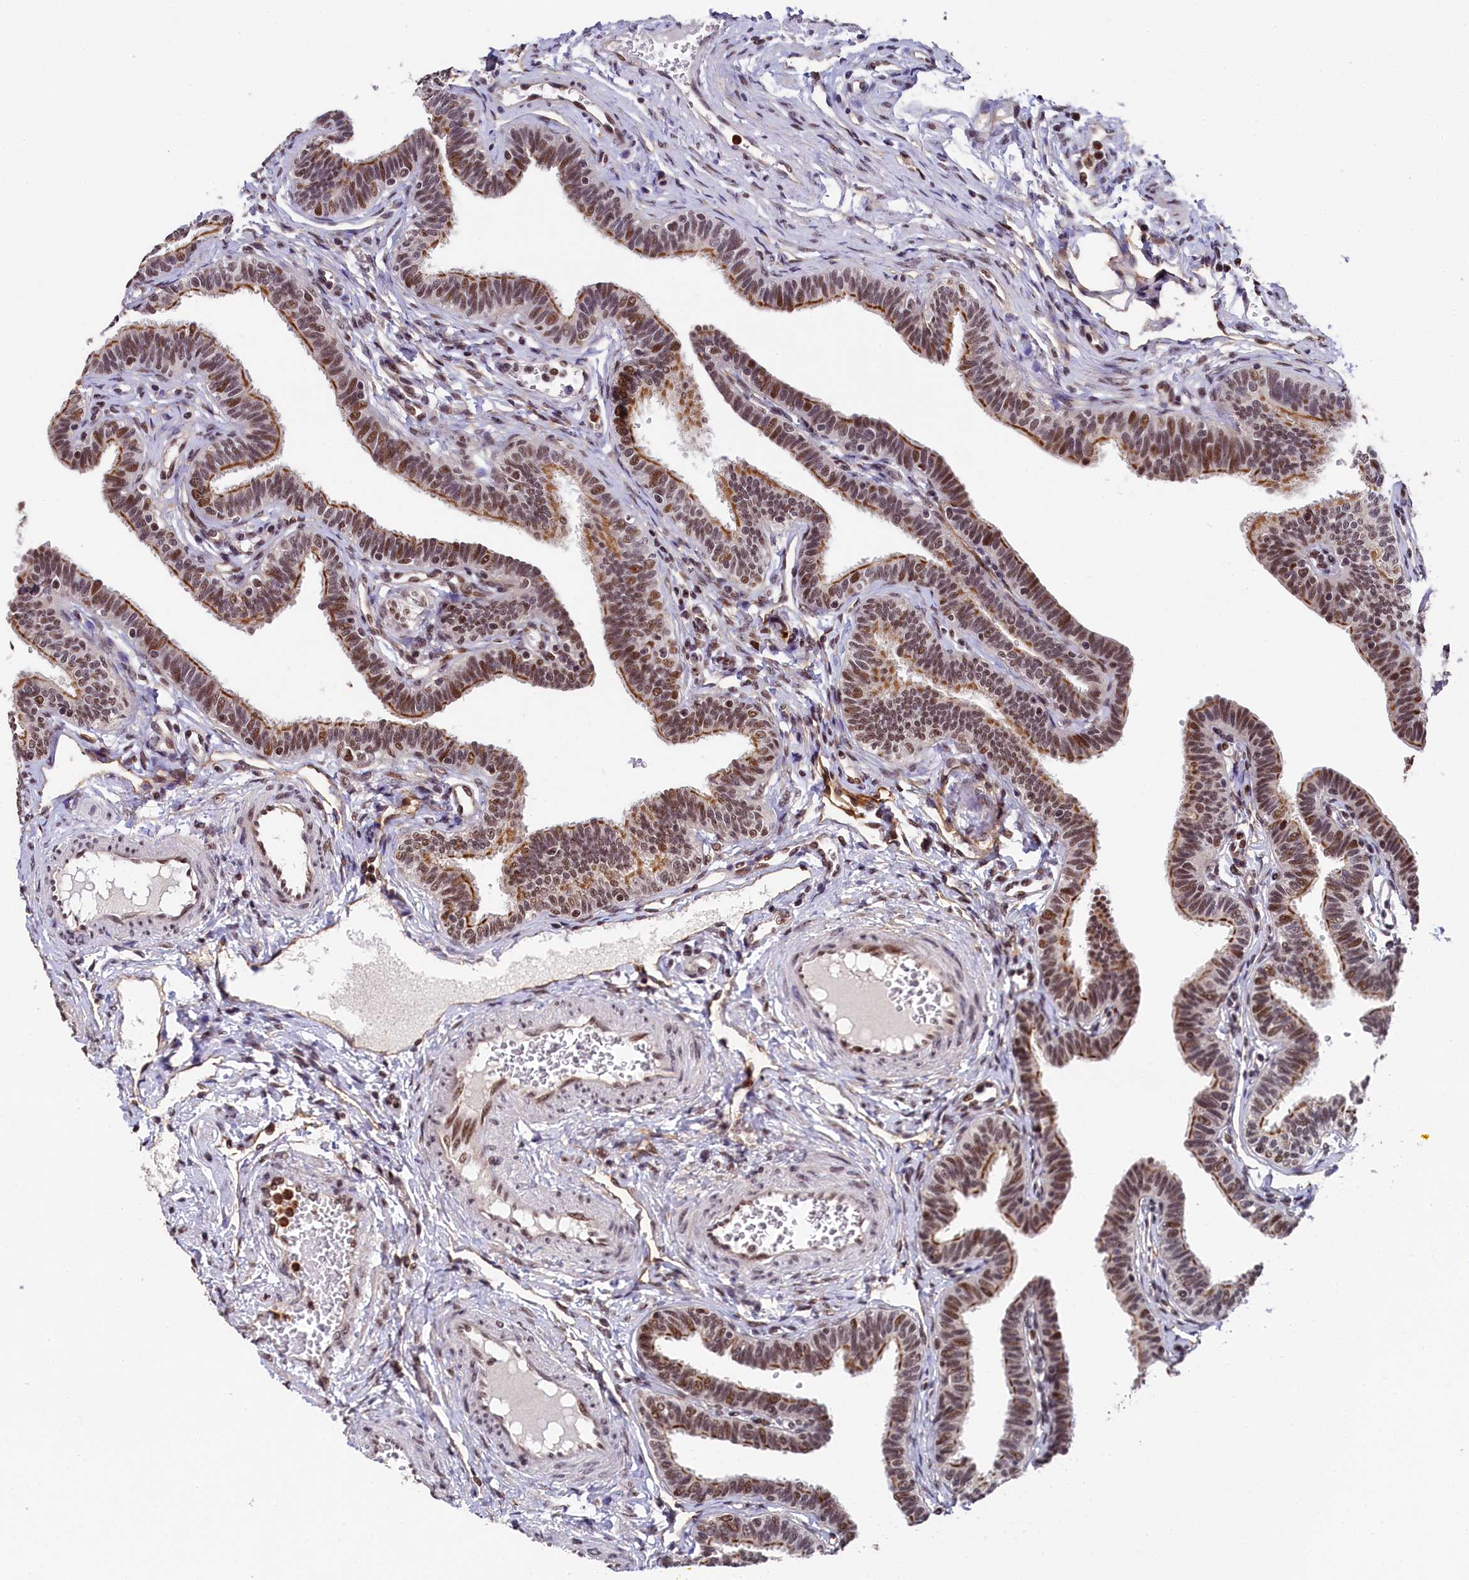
{"staining": {"intensity": "moderate", "quantity": "25%-75%", "location": "cytoplasmic/membranous,nuclear"}, "tissue": "fallopian tube", "cell_type": "Glandular cells", "image_type": "normal", "snomed": [{"axis": "morphology", "description": "Normal tissue, NOS"}, {"axis": "topography", "description": "Fallopian tube"}, {"axis": "topography", "description": "Ovary"}], "caption": "DAB immunohistochemical staining of normal fallopian tube shows moderate cytoplasmic/membranous,nuclear protein staining in approximately 25%-75% of glandular cells. (DAB (3,3'-diaminobenzidine) IHC, brown staining for protein, blue staining for nuclei).", "gene": "ADIG", "patient": {"sex": "female", "age": 23}}